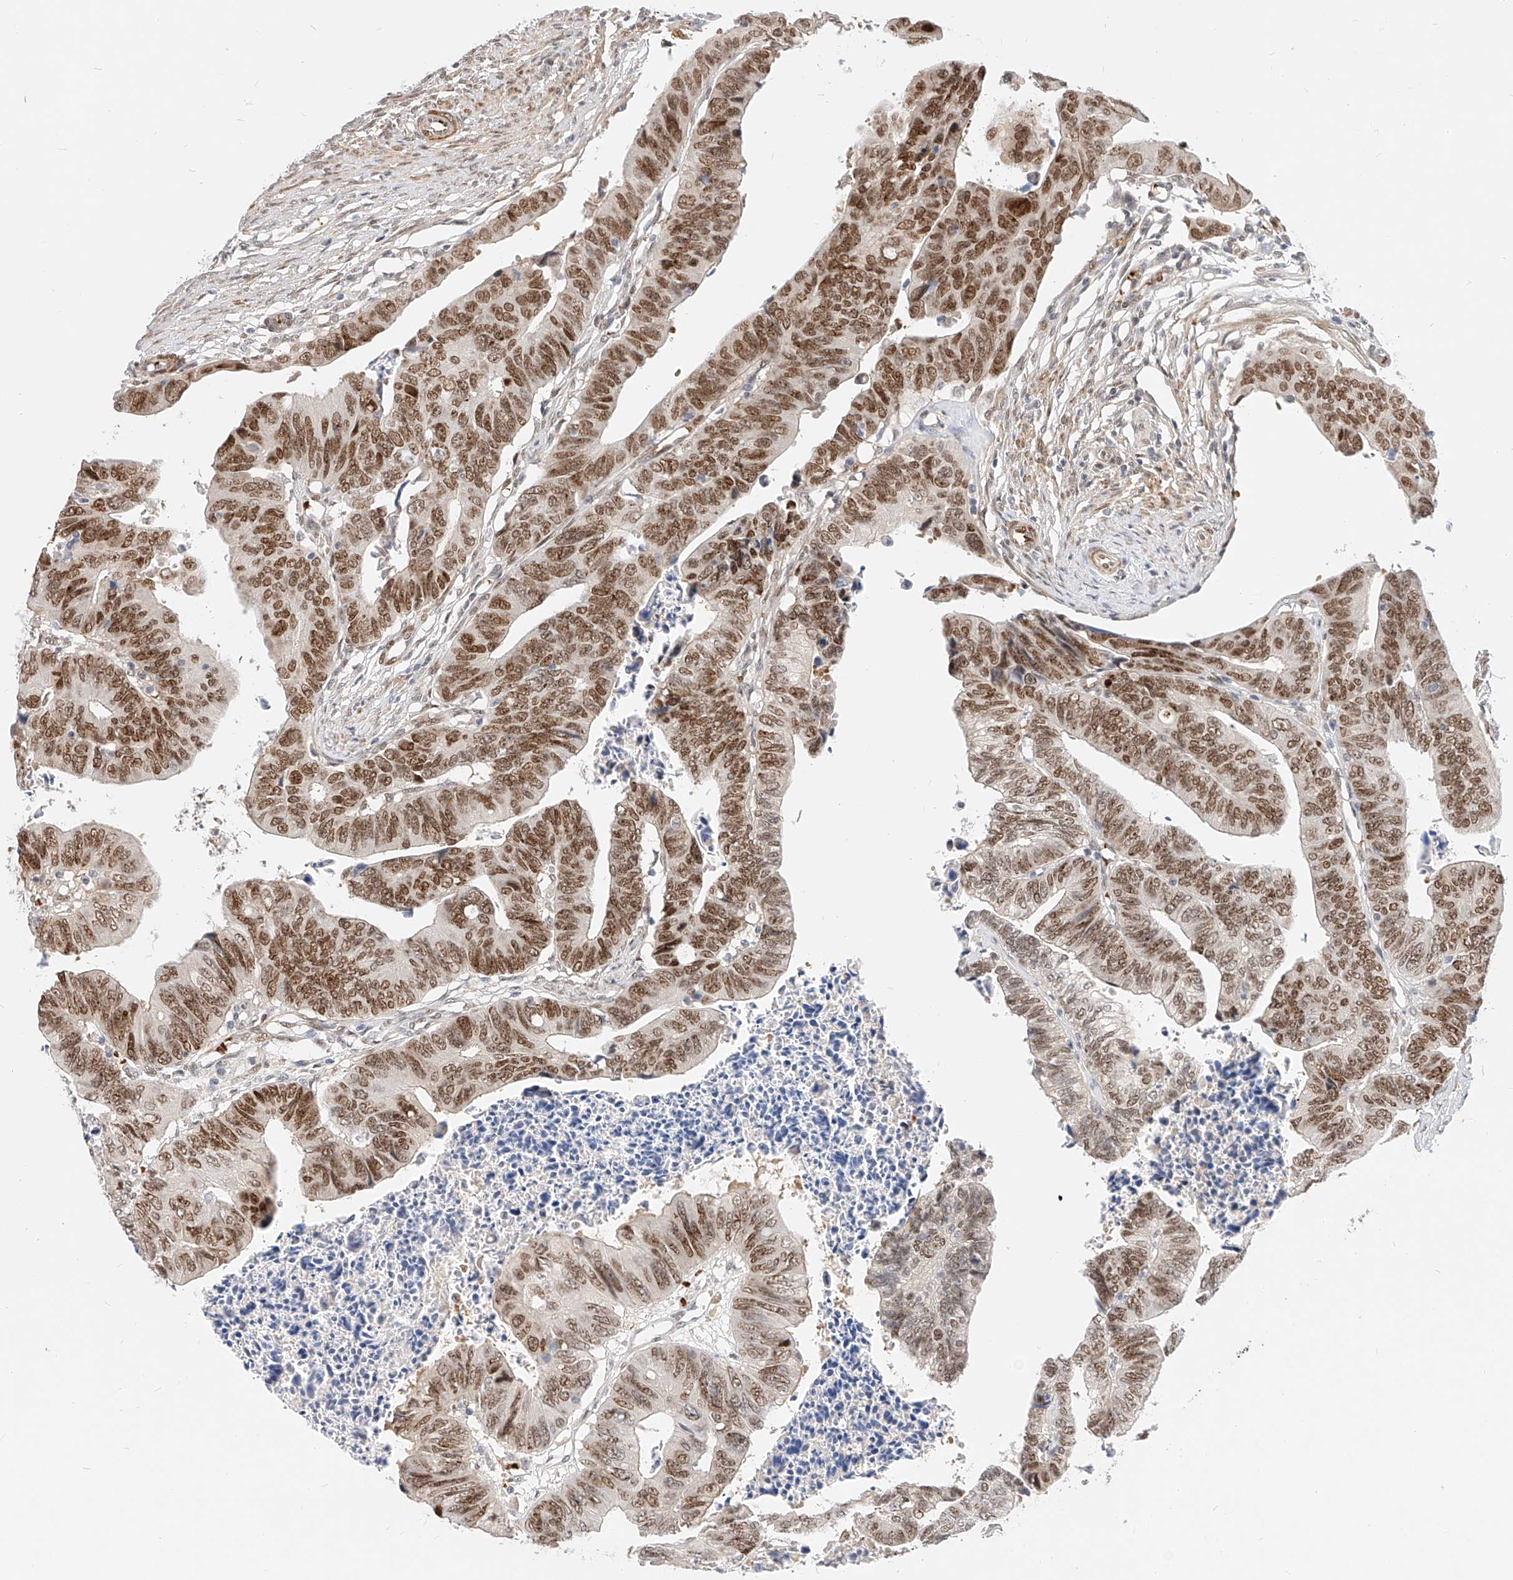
{"staining": {"intensity": "moderate", "quantity": ">75%", "location": "nuclear"}, "tissue": "colorectal cancer", "cell_type": "Tumor cells", "image_type": "cancer", "snomed": [{"axis": "morphology", "description": "Adenocarcinoma, NOS"}, {"axis": "topography", "description": "Rectum"}], "caption": "Protein expression analysis of colorectal cancer (adenocarcinoma) shows moderate nuclear positivity in approximately >75% of tumor cells.", "gene": "CBX8", "patient": {"sex": "female", "age": 65}}